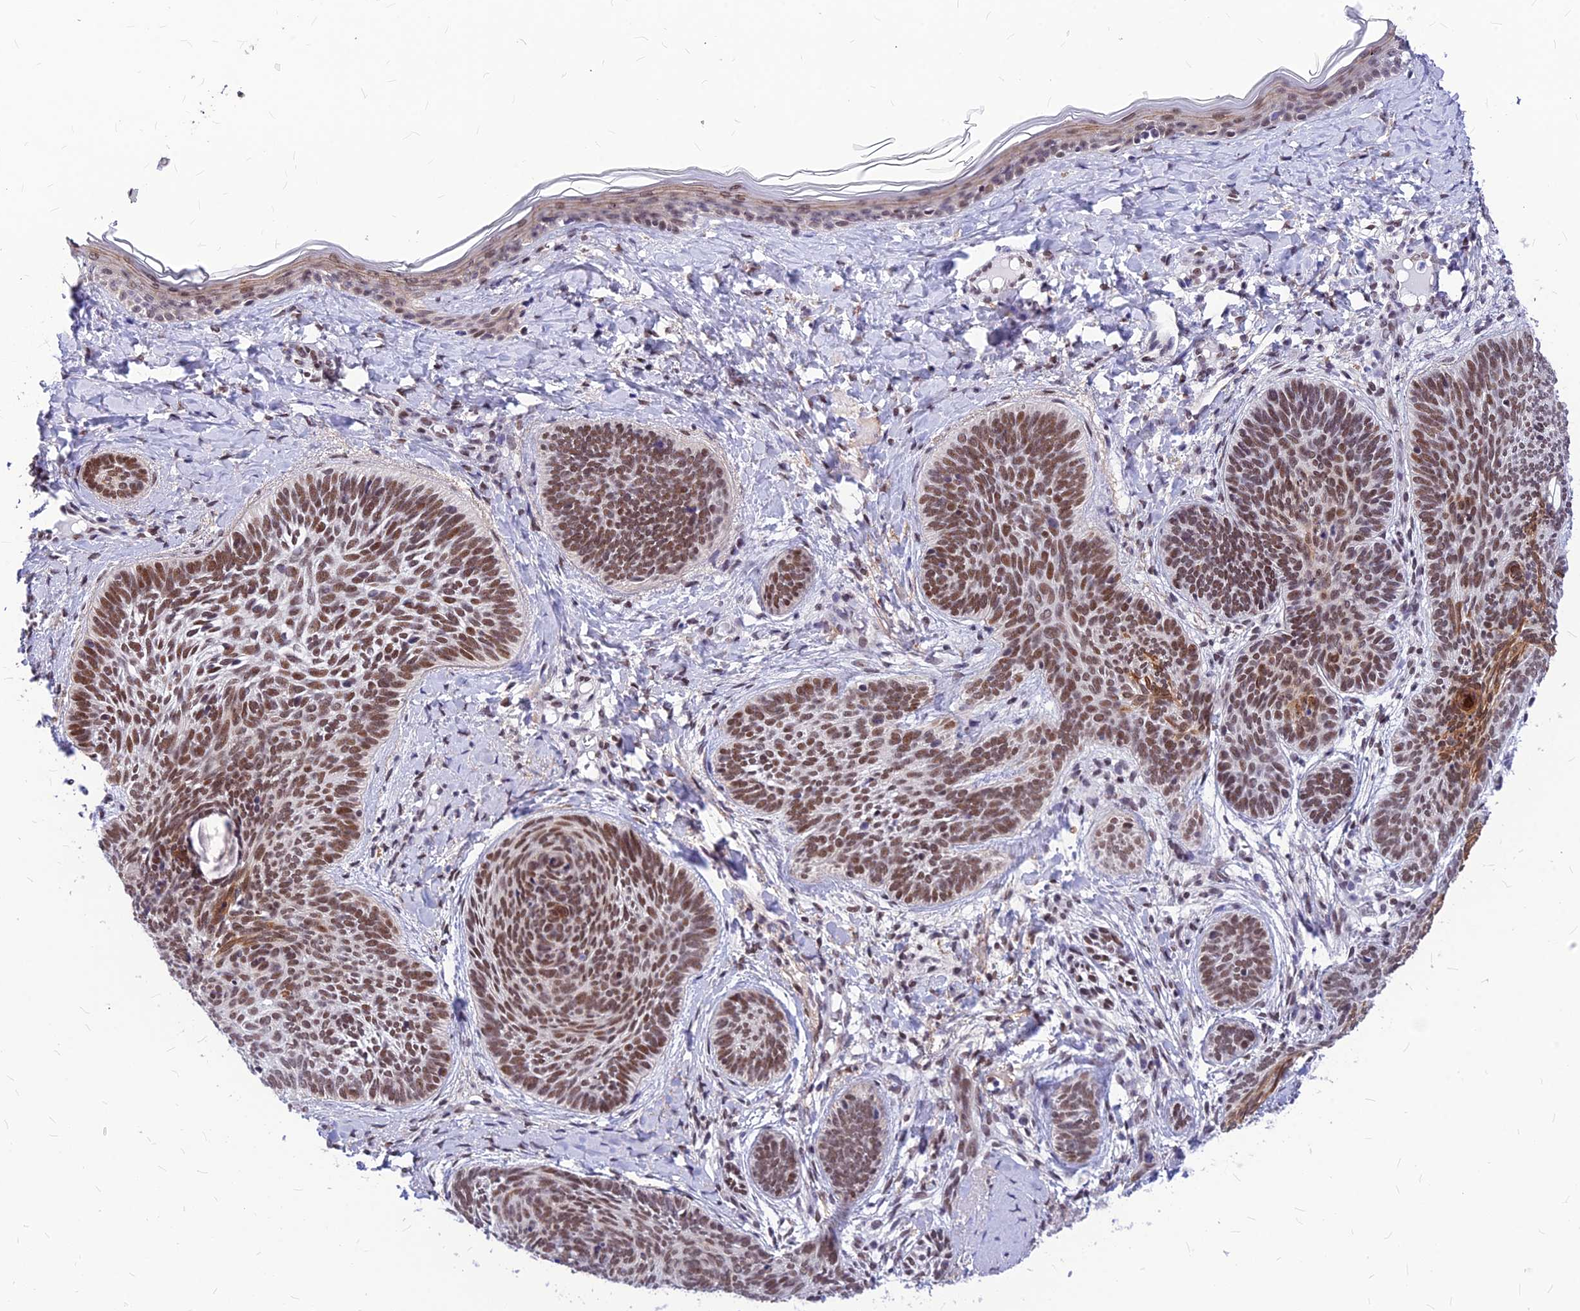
{"staining": {"intensity": "moderate", "quantity": ">75%", "location": "nuclear"}, "tissue": "skin cancer", "cell_type": "Tumor cells", "image_type": "cancer", "snomed": [{"axis": "morphology", "description": "Basal cell carcinoma"}, {"axis": "topography", "description": "Skin"}], "caption": "Skin cancer (basal cell carcinoma) stained for a protein displays moderate nuclear positivity in tumor cells.", "gene": "KCTD13", "patient": {"sex": "female", "age": 81}}